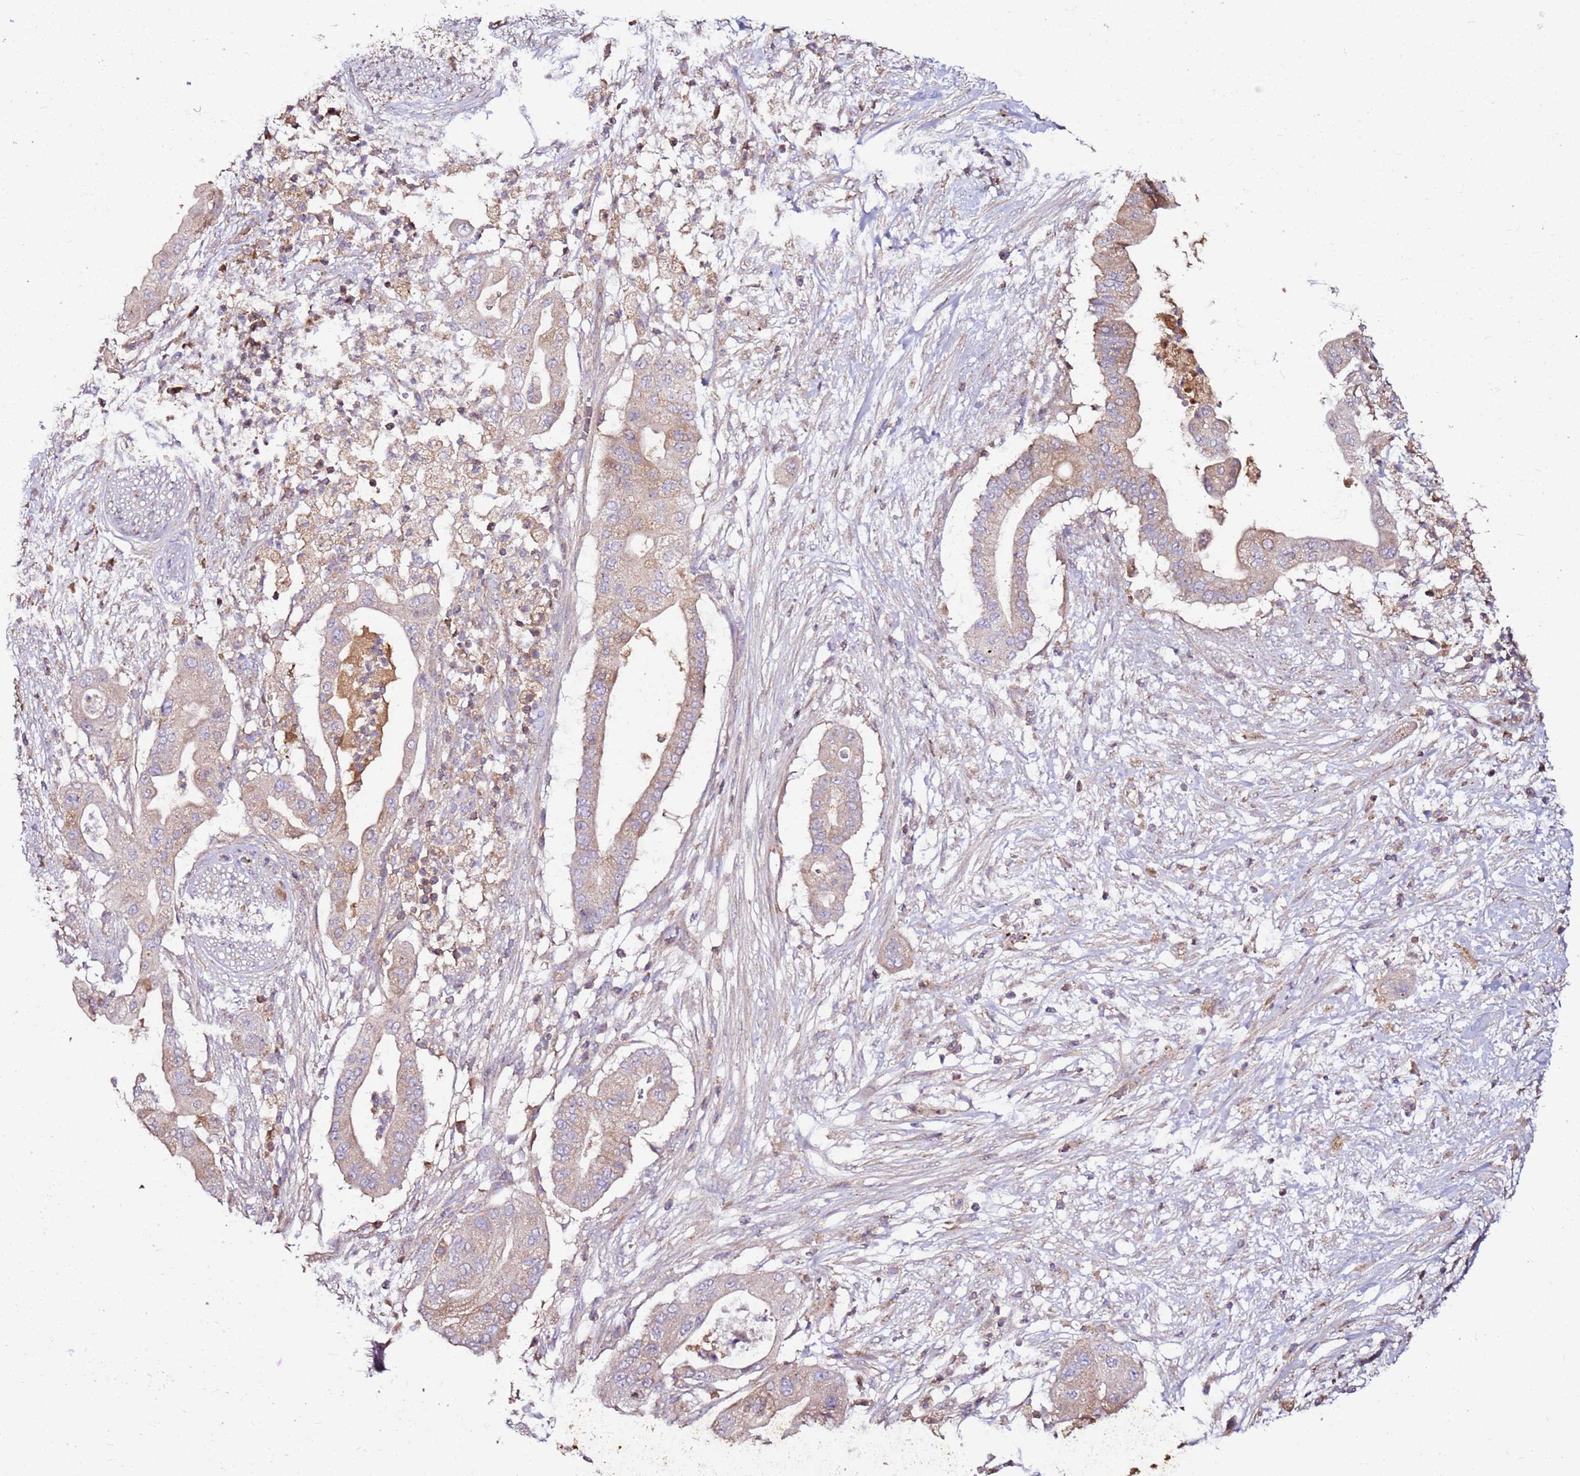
{"staining": {"intensity": "weak", "quantity": "<25%", "location": "cytoplasmic/membranous"}, "tissue": "pancreatic cancer", "cell_type": "Tumor cells", "image_type": "cancer", "snomed": [{"axis": "morphology", "description": "Adenocarcinoma, NOS"}, {"axis": "topography", "description": "Pancreas"}], "caption": "Tumor cells show no significant positivity in pancreatic cancer.", "gene": "KRTAP21-3", "patient": {"sex": "male", "age": 68}}